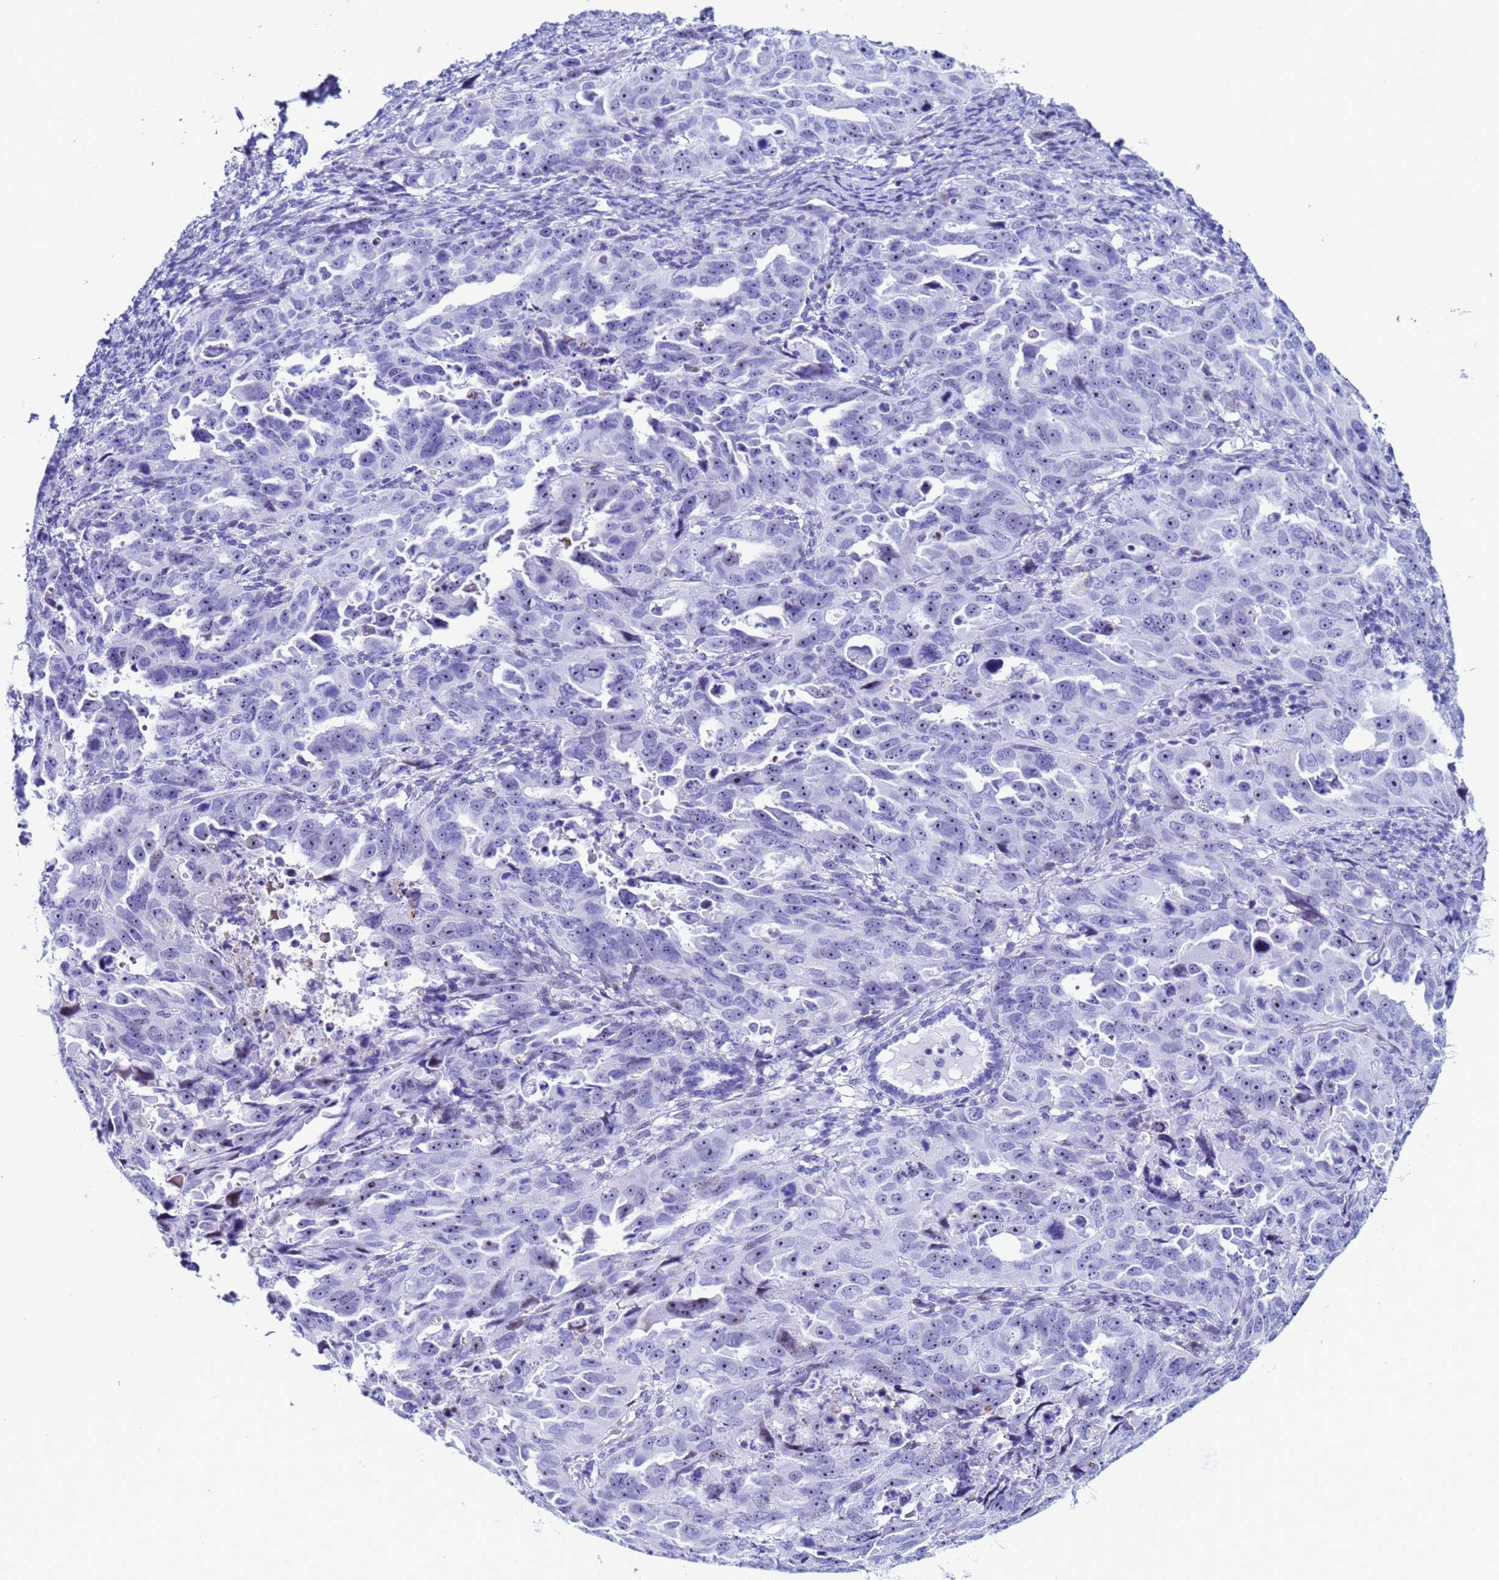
{"staining": {"intensity": "negative", "quantity": "none", "location": "none"}, "tissue": "endometrial cancer", "cell_type": "Tumor cells", "image_type": "cancer", "snomed": [{"axis": "morphology", "description": "Adenocarcinoma, NOS"}, {"axis": "topography", "description": "Endometrium"}], "caption": "IHC image of endometrial adenocarcinoma stained for a protein (brown), which displays no positivity in tumor cells.", "gene": "POP5", "patient": {"sex": "female", "age": 65}}